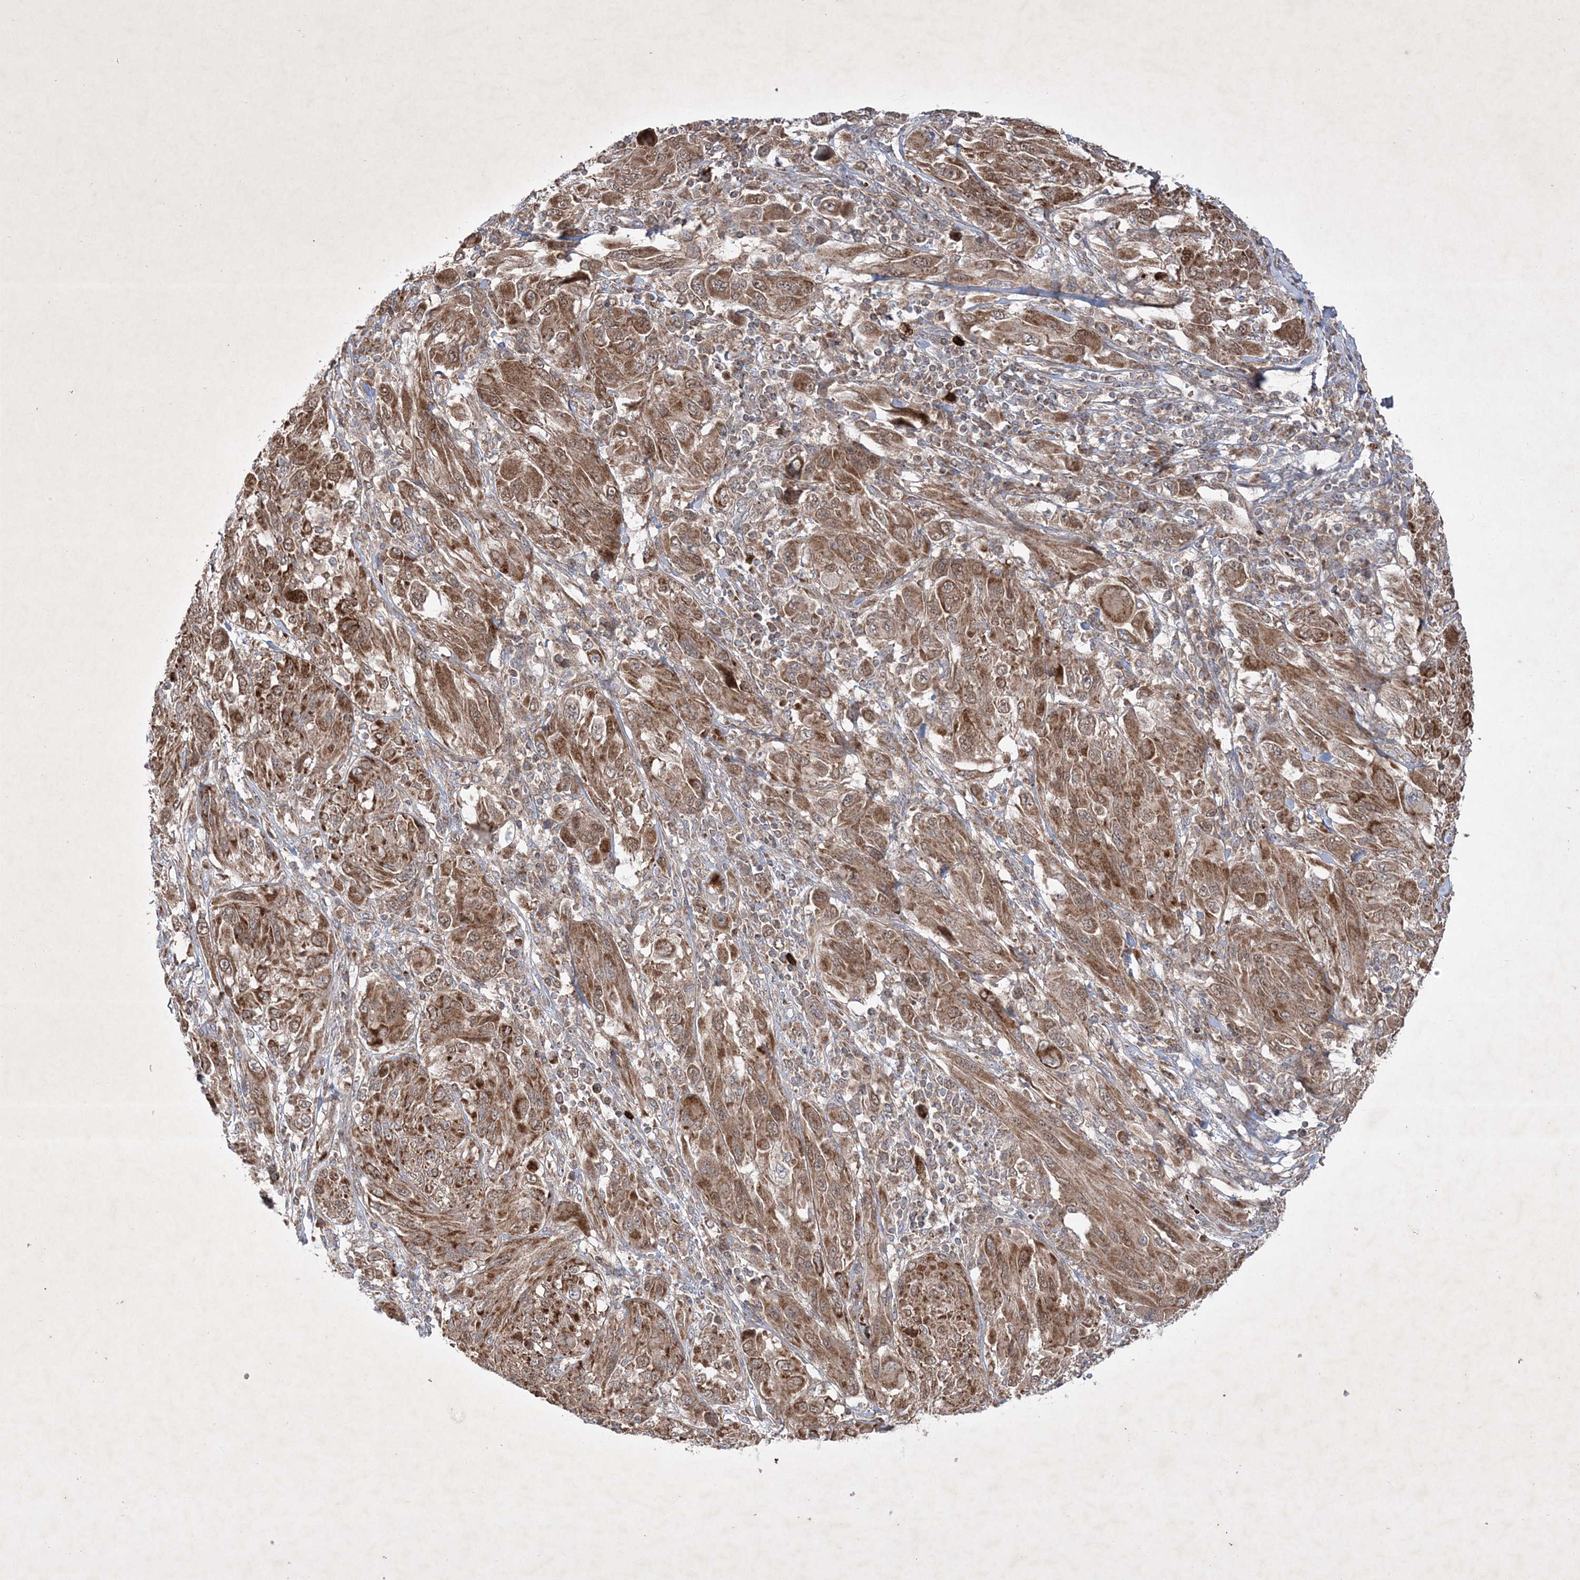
{"staining": {"intensity": "strong", "quantity": ">75%", "location": "cytoplasmic/membranous"}, "tissue": "melanoma", "cell_type": "Tumor cells", "image_type": "cancer", "snomed": [{"axis": "morphology", "description": "Malignant melanoma, NOS"}, {"axis": "topography", "description": "Skin"}], "caption": "Human melanoma stained for a protein (brown) exhibits strong cytoplasmic/membranous positive staining in approximately >75% of tumor cells.", "gene": "OPA1", "patient": {"sex": "female", "age": 91}}